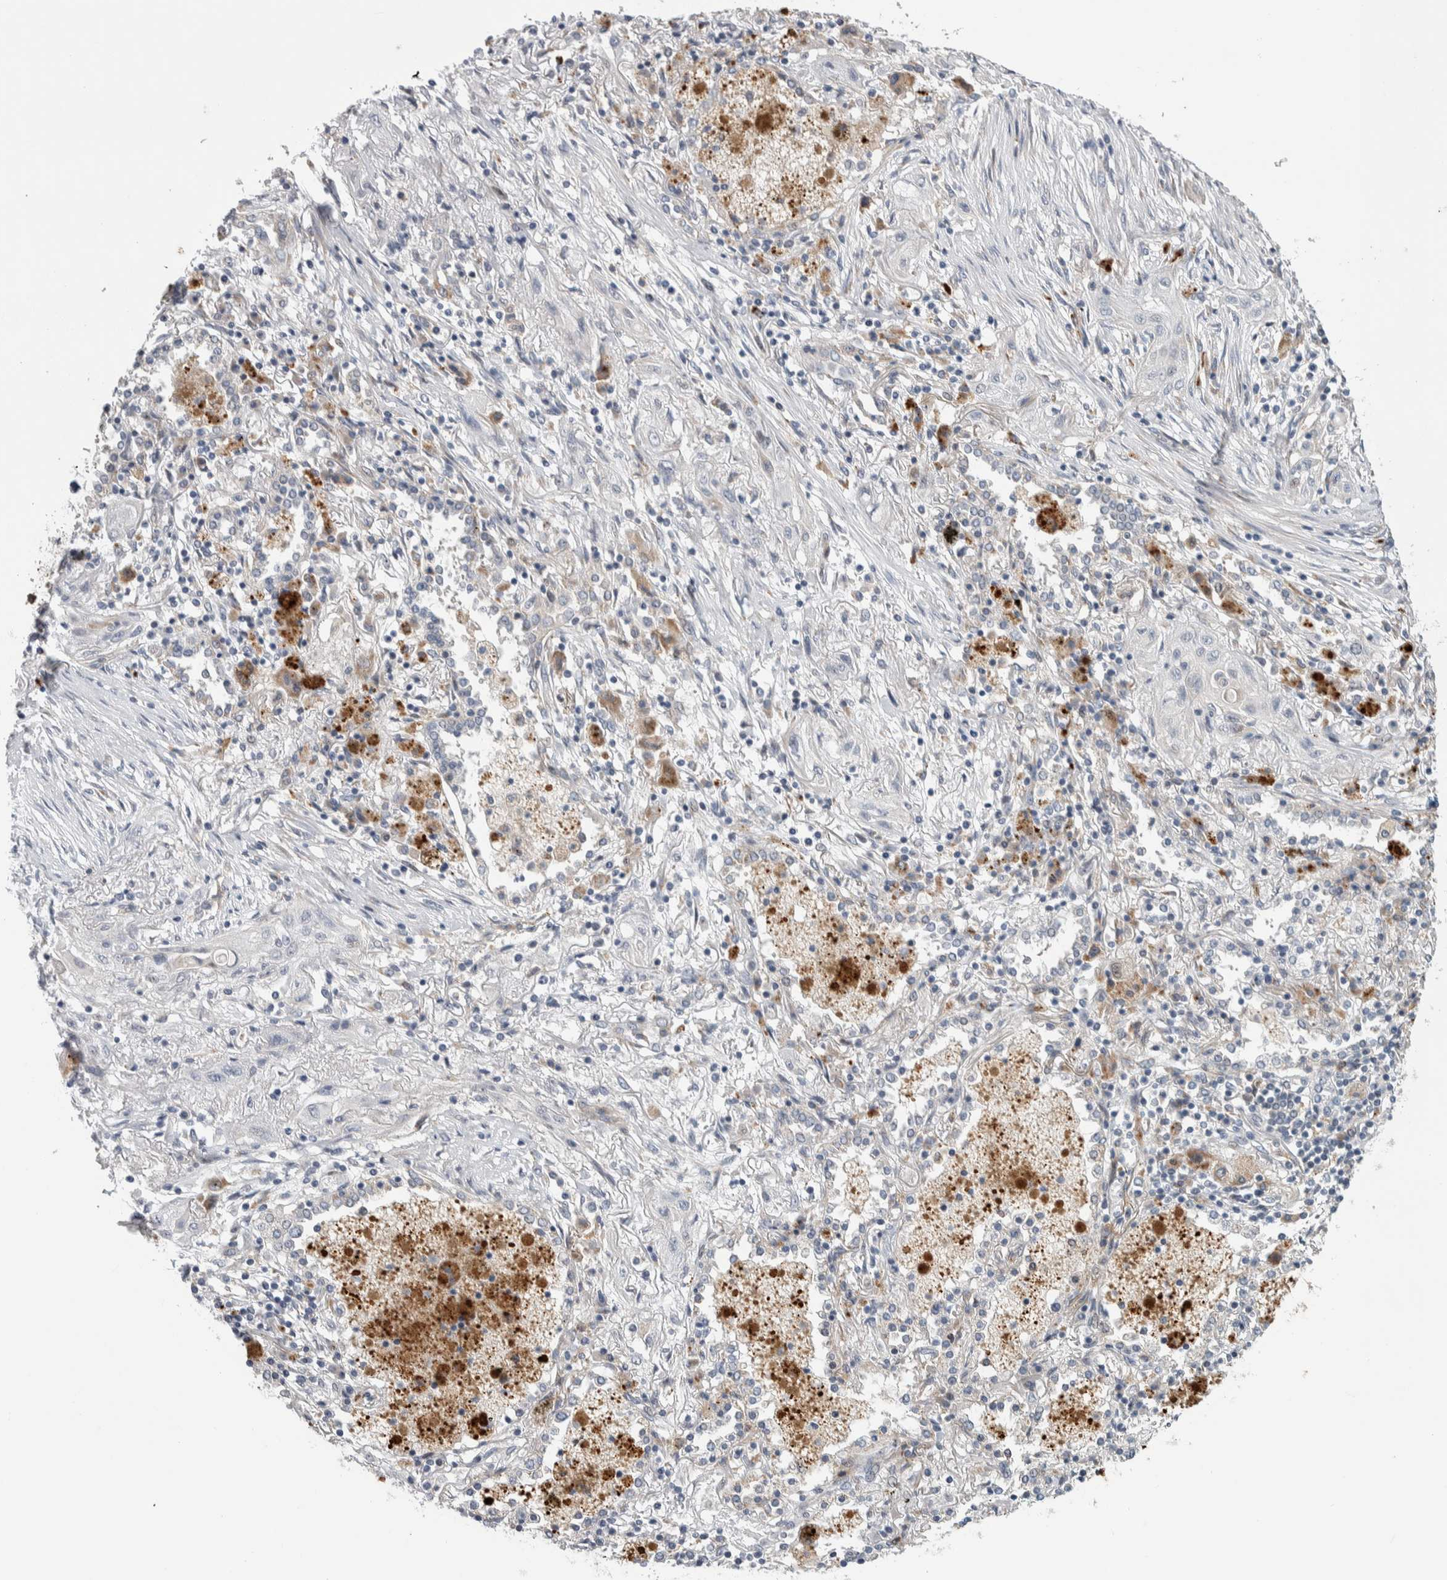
{"staining": {"intensity": "negative", "quantity": "none", "location": "none"}, "tissue": "lung cancer", "cell_type": "Tumor cells", "image_type": "cancer", "snomed": [{"axis": "morphology", "description": "Squamous cell carcinoma, NOS"}, {"axis": "topography", "description": "Lung"}], "caption": "Immunohistochemical staining of lung squamous cell carcinoma exhibits no significant positivity in tumor cells.", "gene": "PRRG4", "patient": {"sex": "female", "age": 47}}